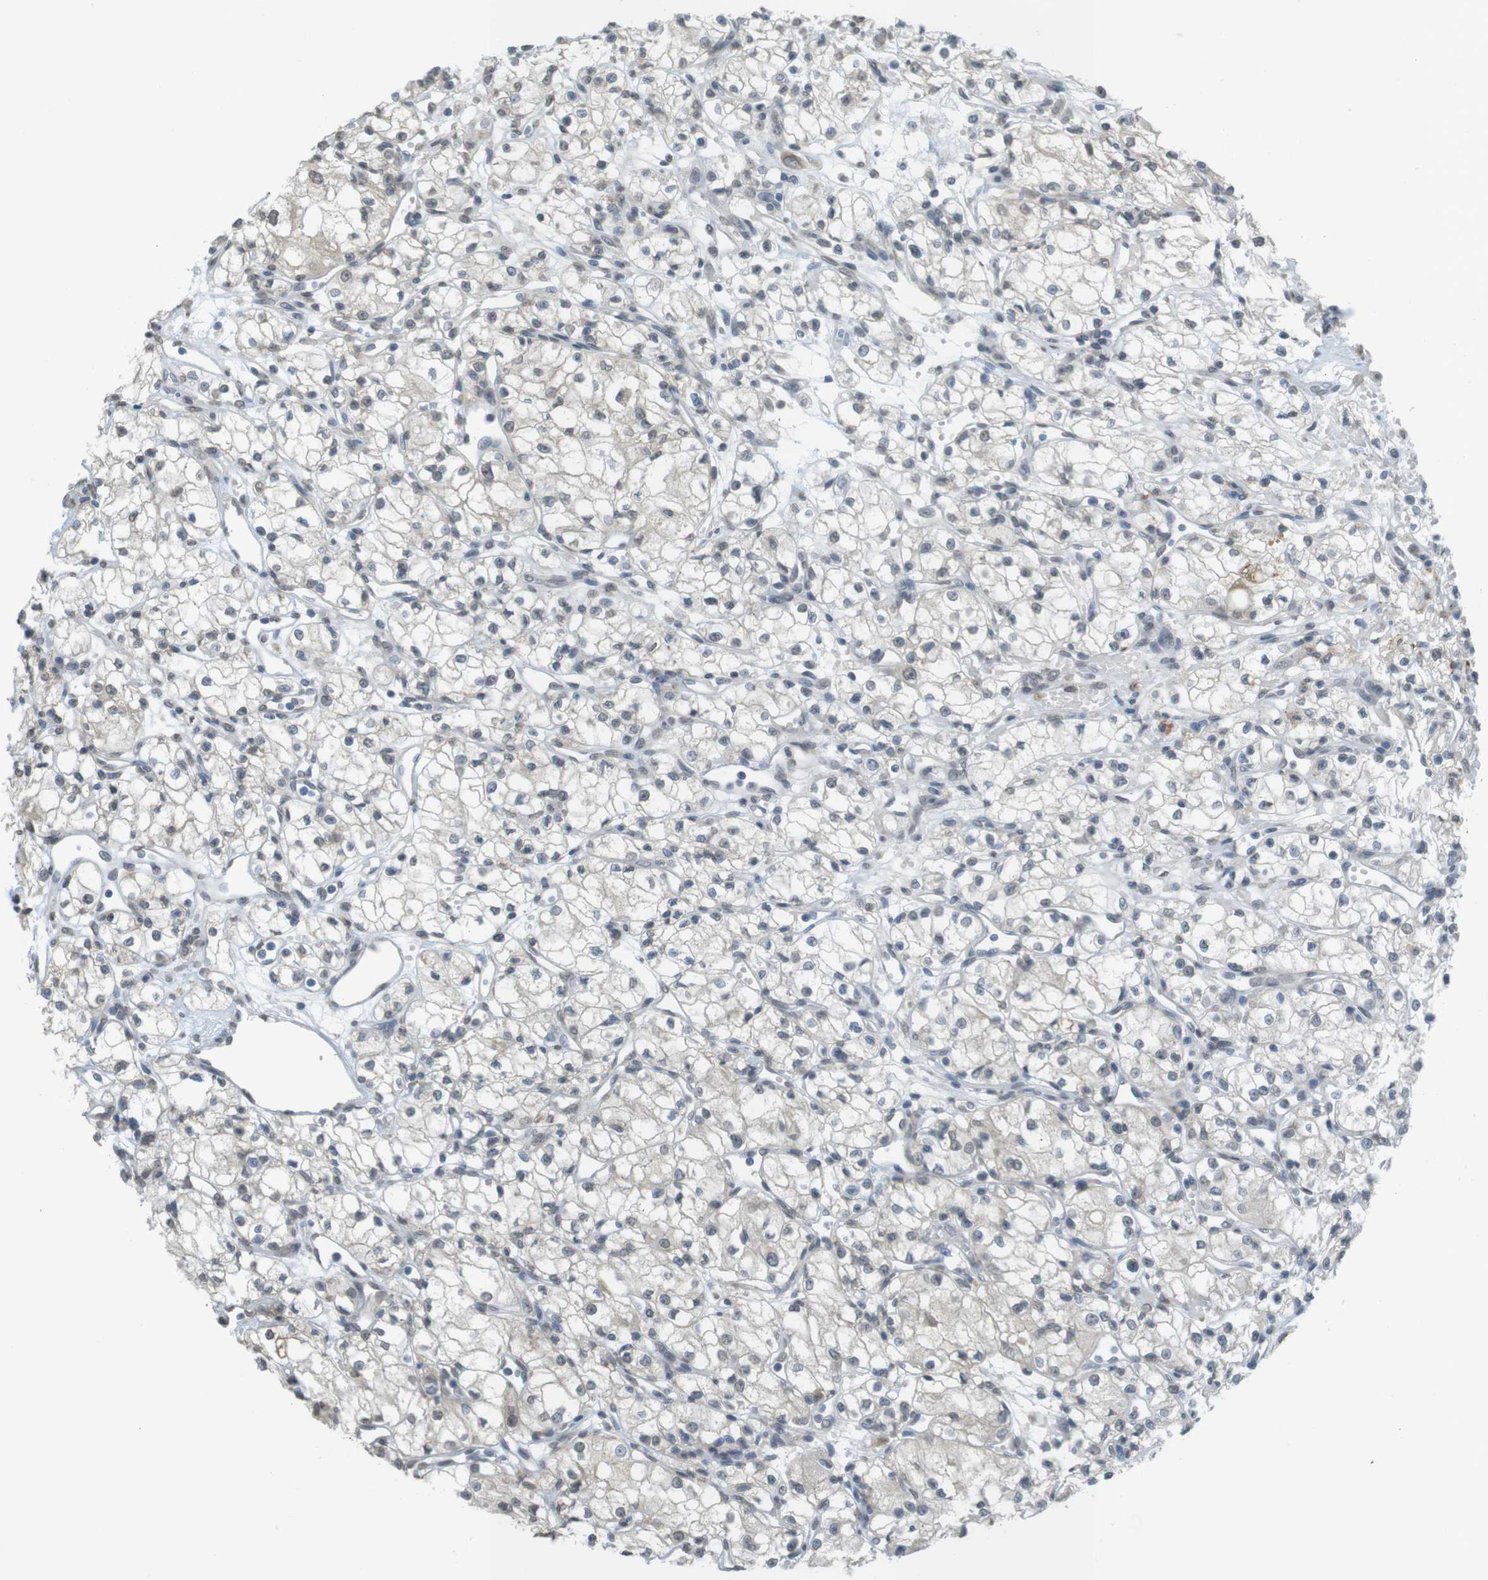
{"staining": {"intensity": "negative", "quantity": "none", "location": "none"}, "tissue": "renal cancer", "cell_type": "Tumor cells", "image_type": "cancer", "snomed": [{"axis": "morphology", "description": "Normal tissue, NOS"}, {"axis": "morphology", "description": "Adenocarcinoma, NOS"}, {"axis": "topography", "description": "Kidney"}], "caption": "Immunohistochemistry of renal adenocarcinoma demonstrates no positivity in tumor cells.", "gene": "FZD10", "patient": {"sex": "male", "age": 59}}